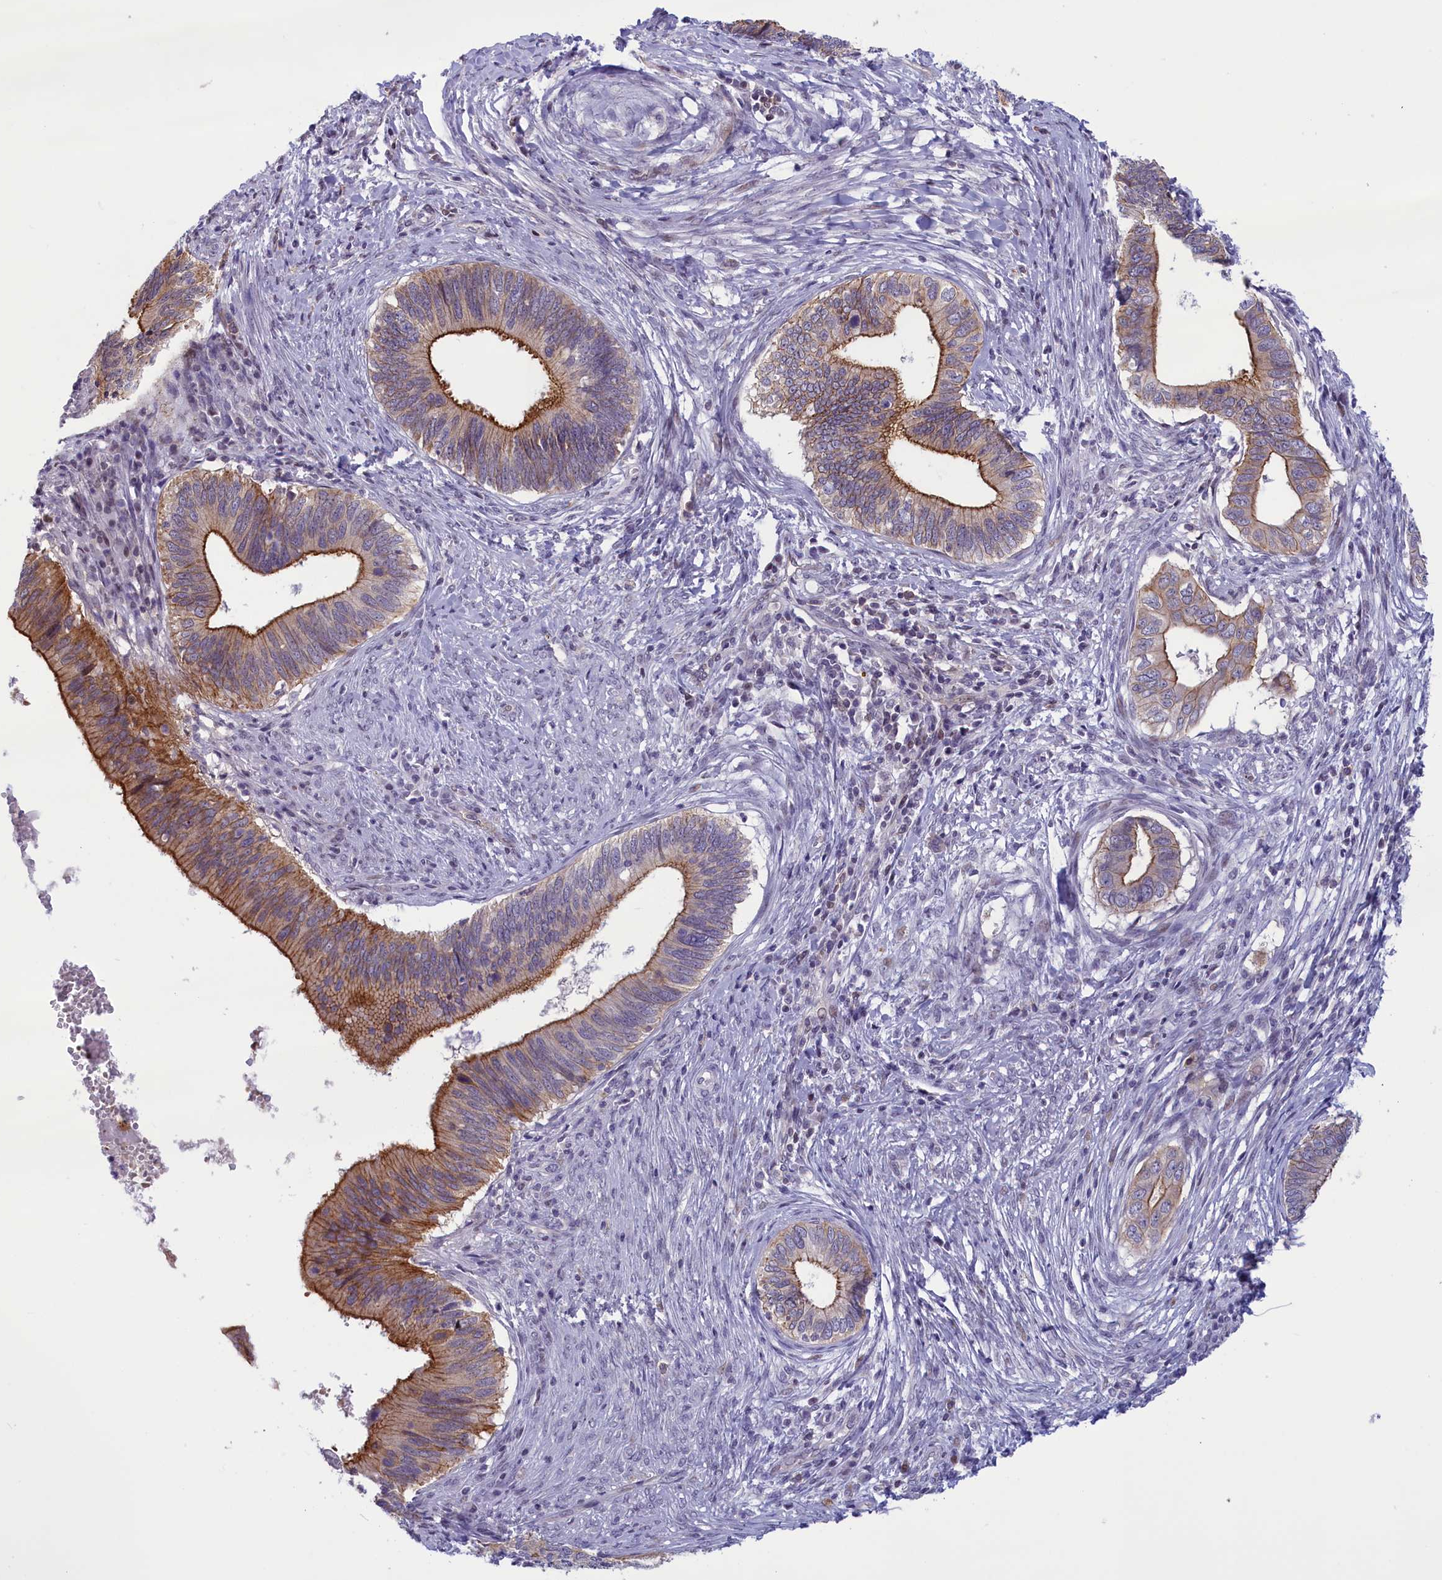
{"staining": {"intensity": "moderate", "quantity": "25%-75%", "location": "cytoplasmic/membranous"}, "tissue": "cervical cancer", "cell_type": "Tumor cells", "image_type": "cancer", "snomed": [{"axis": "morphology", "description": "Adenocarcinoma, NOS"}, {"axis": "topography", "description": "Cervix"}], "caption": "Protein staining reveals moderate cytoplasmic/membranous positivity in approximately 25%-75% of tumor cells in cervical adenocarcinoma. (DAB IHC, brown staining for protein, blue staining for nuclei).", "gene": "CORO2A", "patient": {"sex": "female", "age": 42}}